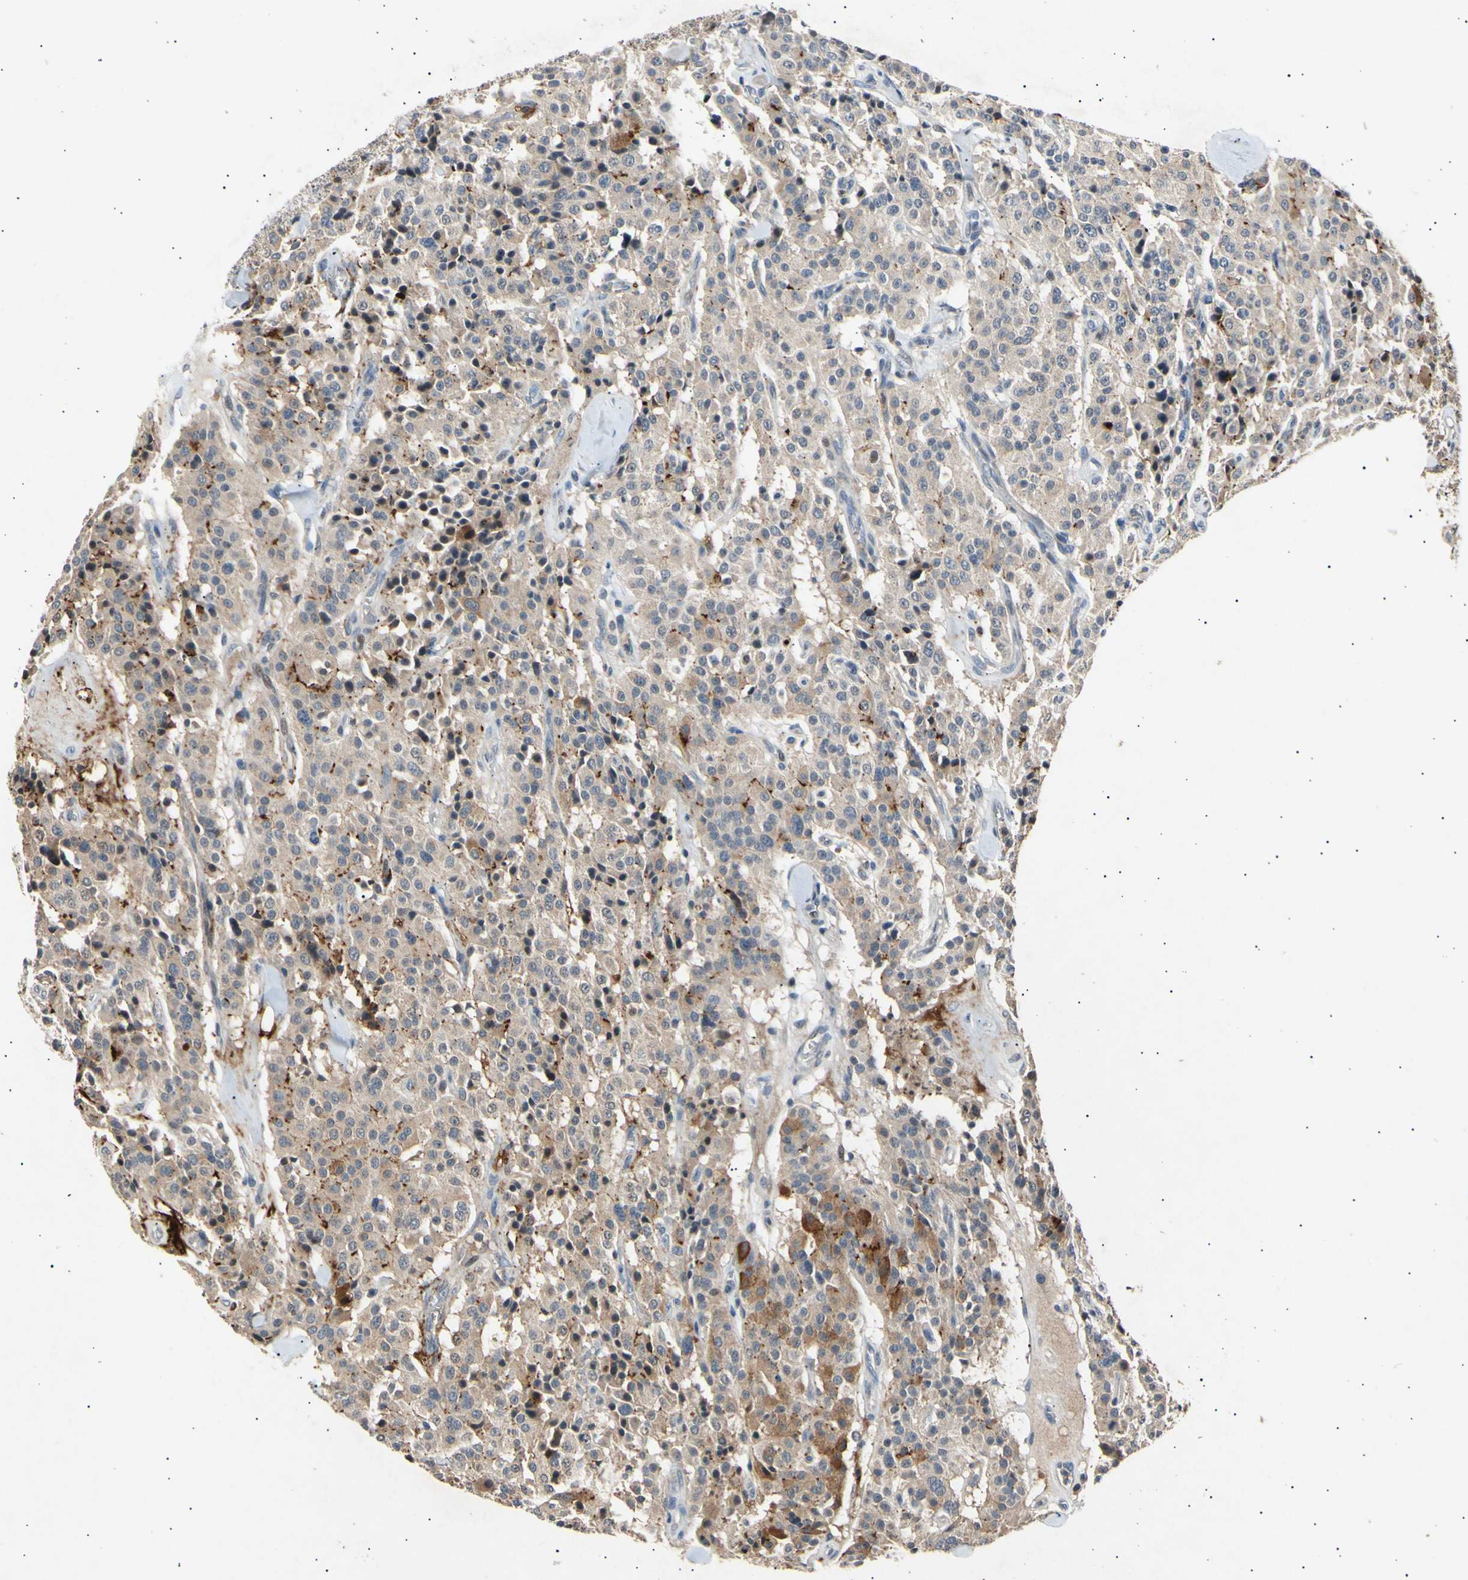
{"staining": {"intensity": "weak", "quantity": ">75%", "location": "cytoplasmic/membranous"}, "tissue": "carcinoid", "cell_type": "Tumor cells", "image_type": "cancer", "snomed": [{"axis": "morphology", "description": "Carcinoid, malignant, NOS"}, {"axis": "topography", "description": "Lung"}], "caption": "Tumor cells exhibit low levels of weak cytoplasmic/membranous expression in approximately >75% of cells in human carcinoid (malignant).", "gene": "ADCY3", "patient": {"sex": "male", "age": 30}}